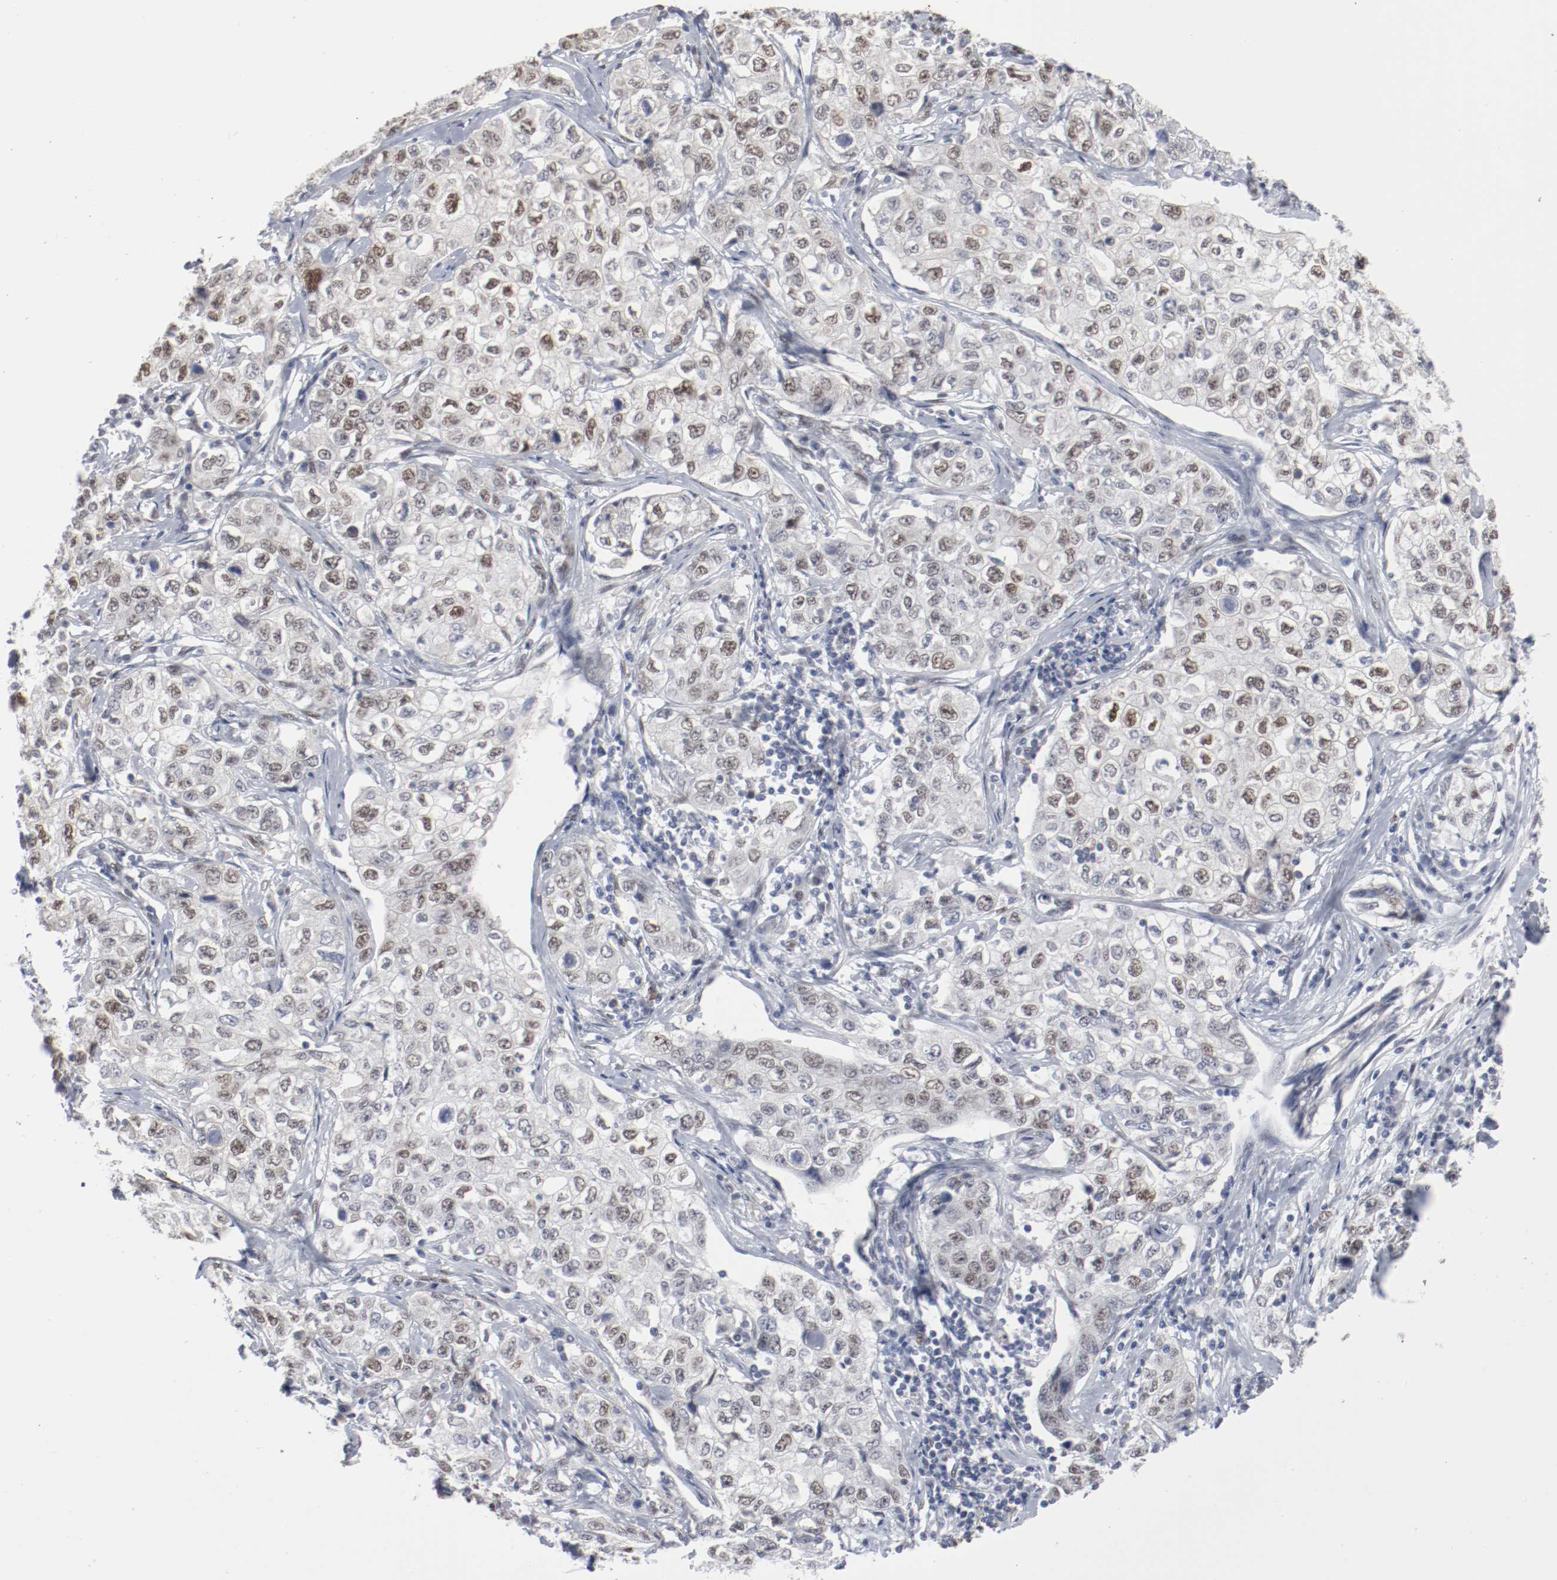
{"staining": {"intensity": "moderate", "quantity": ">75%", "location": "nuclear"}, "tissue": "stomach cancer", "cell_type": "Tumor cells", "image_type": "cancer", "snomed": [{"axis": "morphology", "description": "Adenocarcinoma, NOS"}, {"axis": "topography", "description": "Stomach"}], "caption": "Brown immunohistochemical staining in adenocarcinoma (stomach) exhibits moderate nuclear expression in about >75% of tumor cells. The staining was performed using DAB to visualize the protein expression in brown, while the nuclei were stained in blue with hematoxylin (Magnification: 20x).", "gene": "ATF7", "patient": {"sex": "male", "age": 48}}